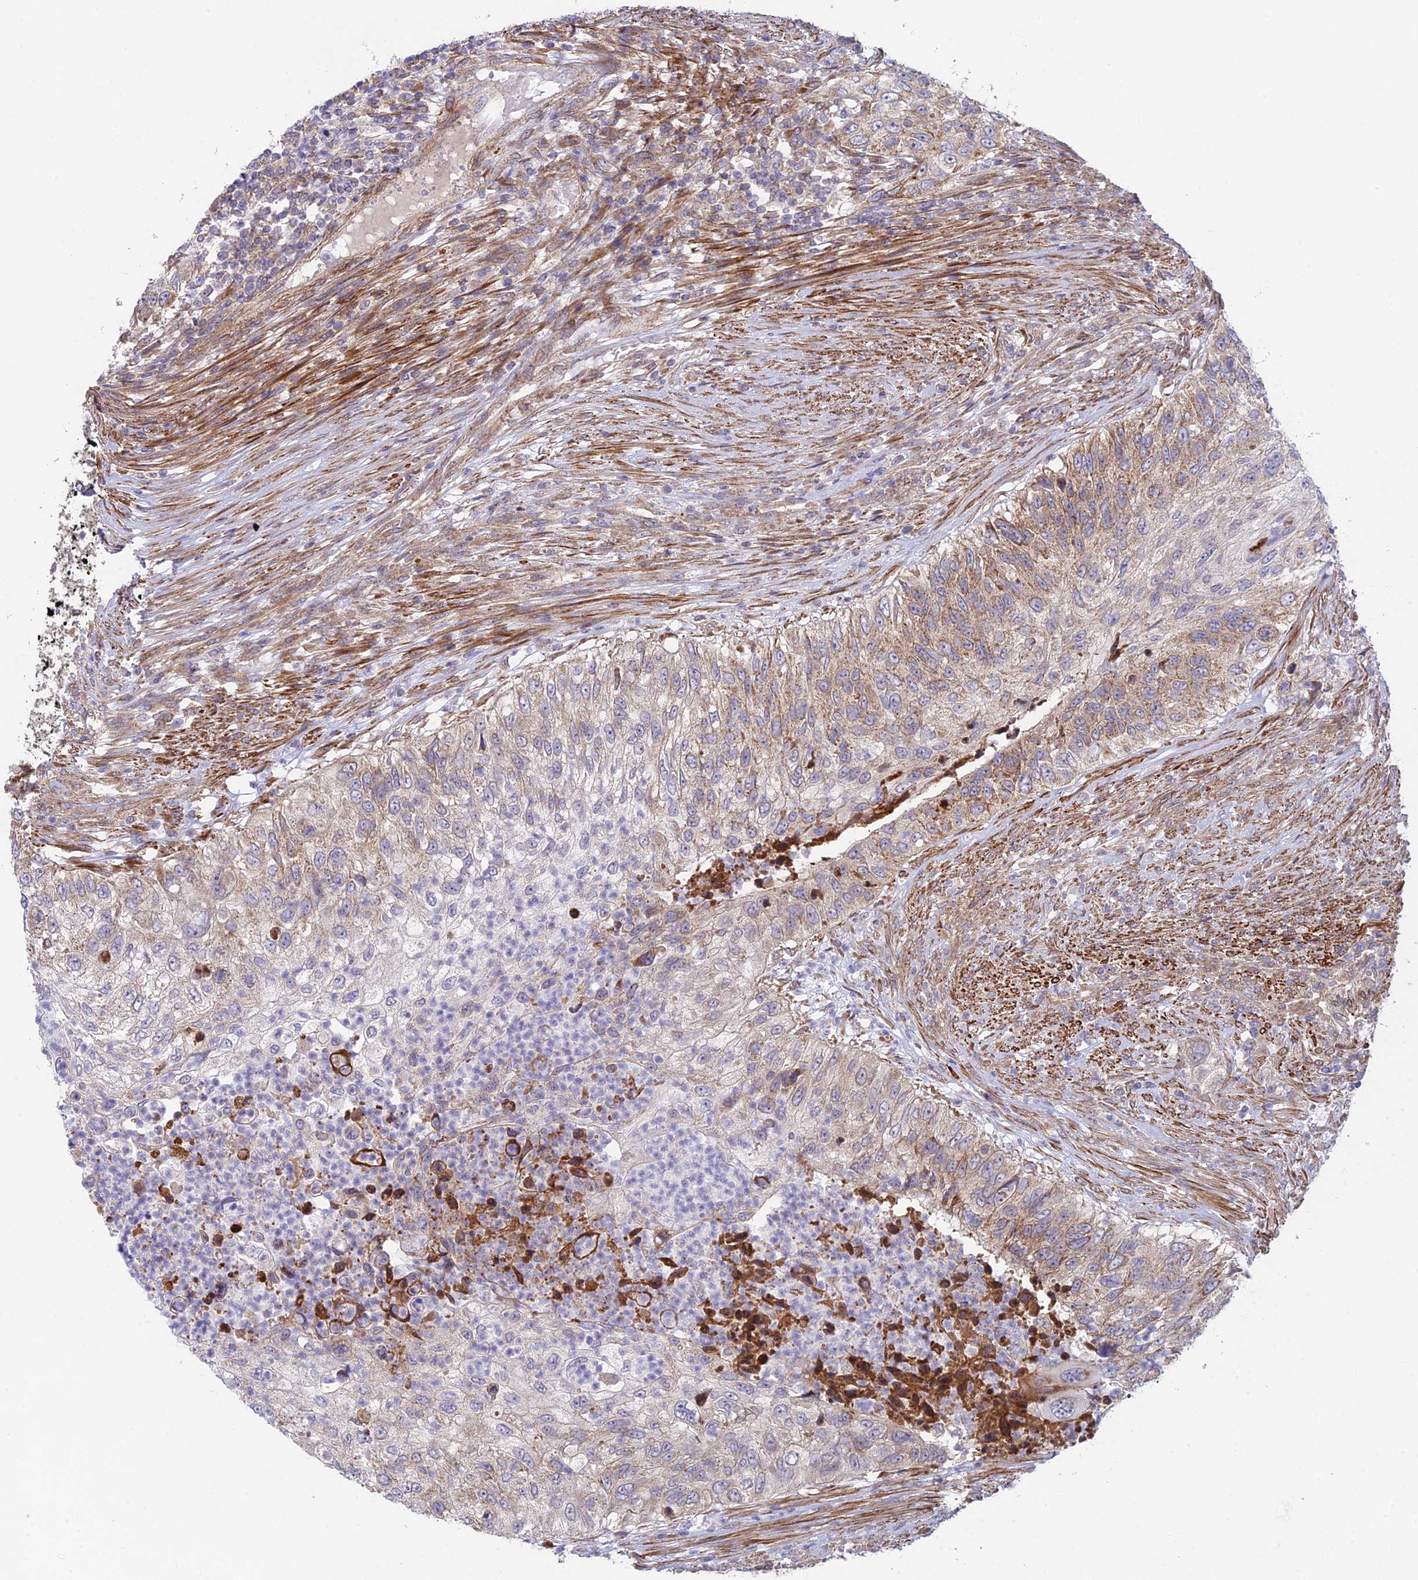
{"staining": {"intensity": "weak", "quantity": ">75%", "location": "cytoplasmic/membranous"}, "tissue": "urothelial cancer", "cell_type": "Tumor cells", "image_type": "cancer", "snomed": [{"axis": "morphology", "description": "Urothelial carcinoma, High grade"}, {"axis": "topography", "description": "Urinary bladder"}], "caption": "Weak cytoplasmic/membranous positivity is appreciated in about >75% of tumor cells in urothelial cancer.", "gene": "INCA1", "patient": {"sex": "female", "age": 60}}